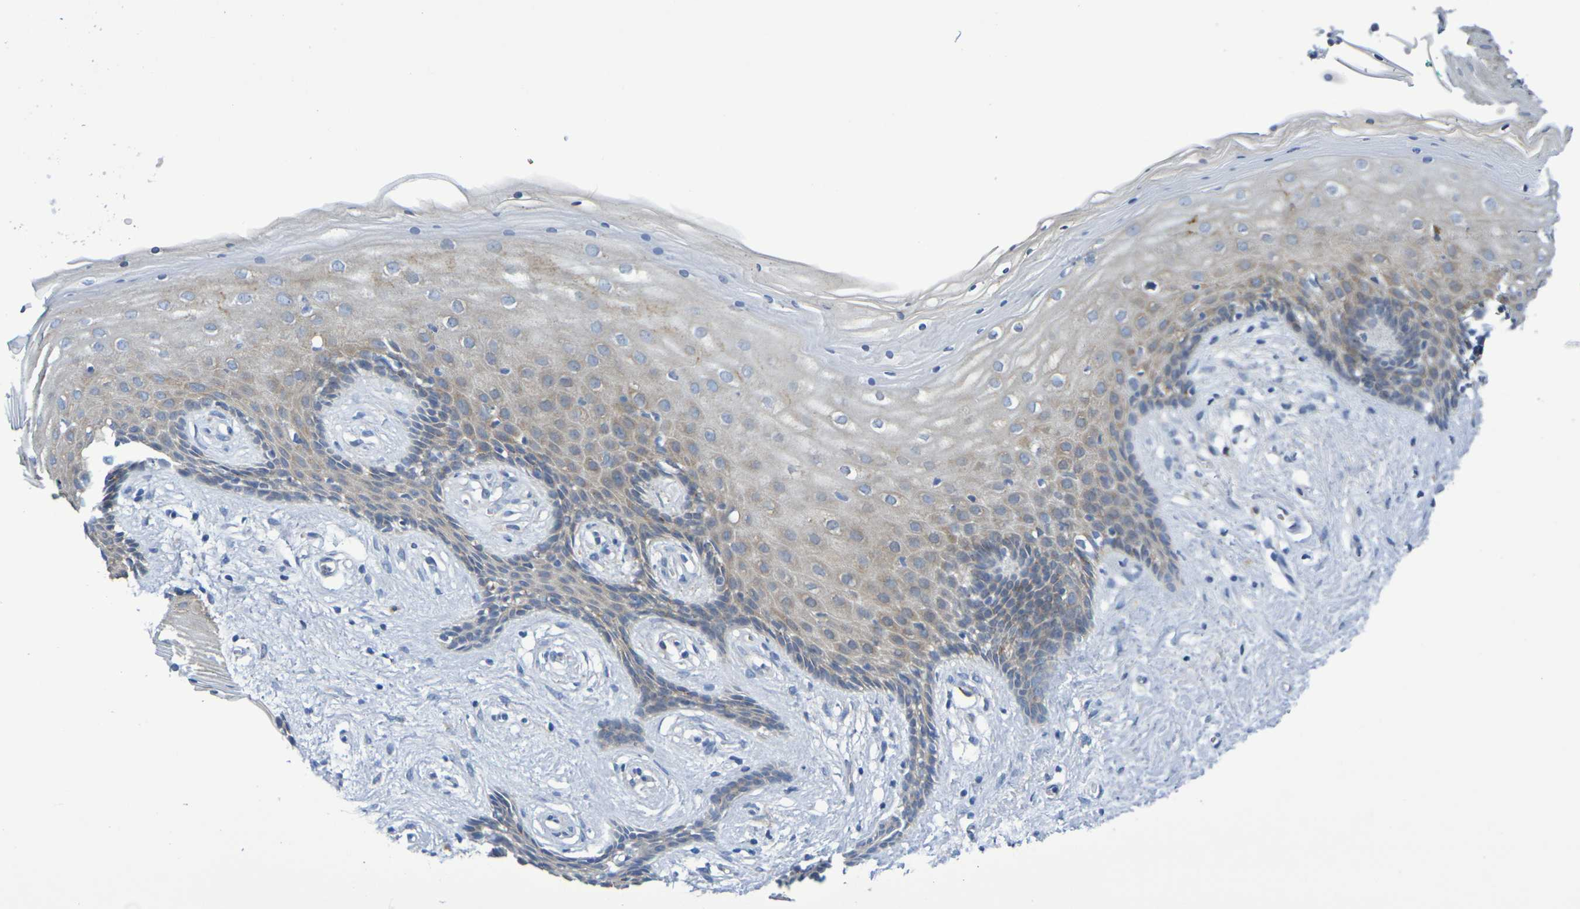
{"staining": {"intensity": "weak", "quantity": "25%-75%", "location": "cytoplasmic/membranous"}, "tissue": "vagina", "cell_type": "Squamous epithelial cells", "image_type": "normal", "snomed": [{"axis": "morphology", "description": "Normal tissue, NOS"}, {"axis": "topography", "description": "Vagina"}], "caption": "Immunohistochemistry (DAB) staining of benign vagina reveals weak cytoplasmic/membranous protein staining in approximately 25%-75% of squamous epithelial cells.", "gene": "SDC4", "patient": {"sex": "female", "age": 44}}